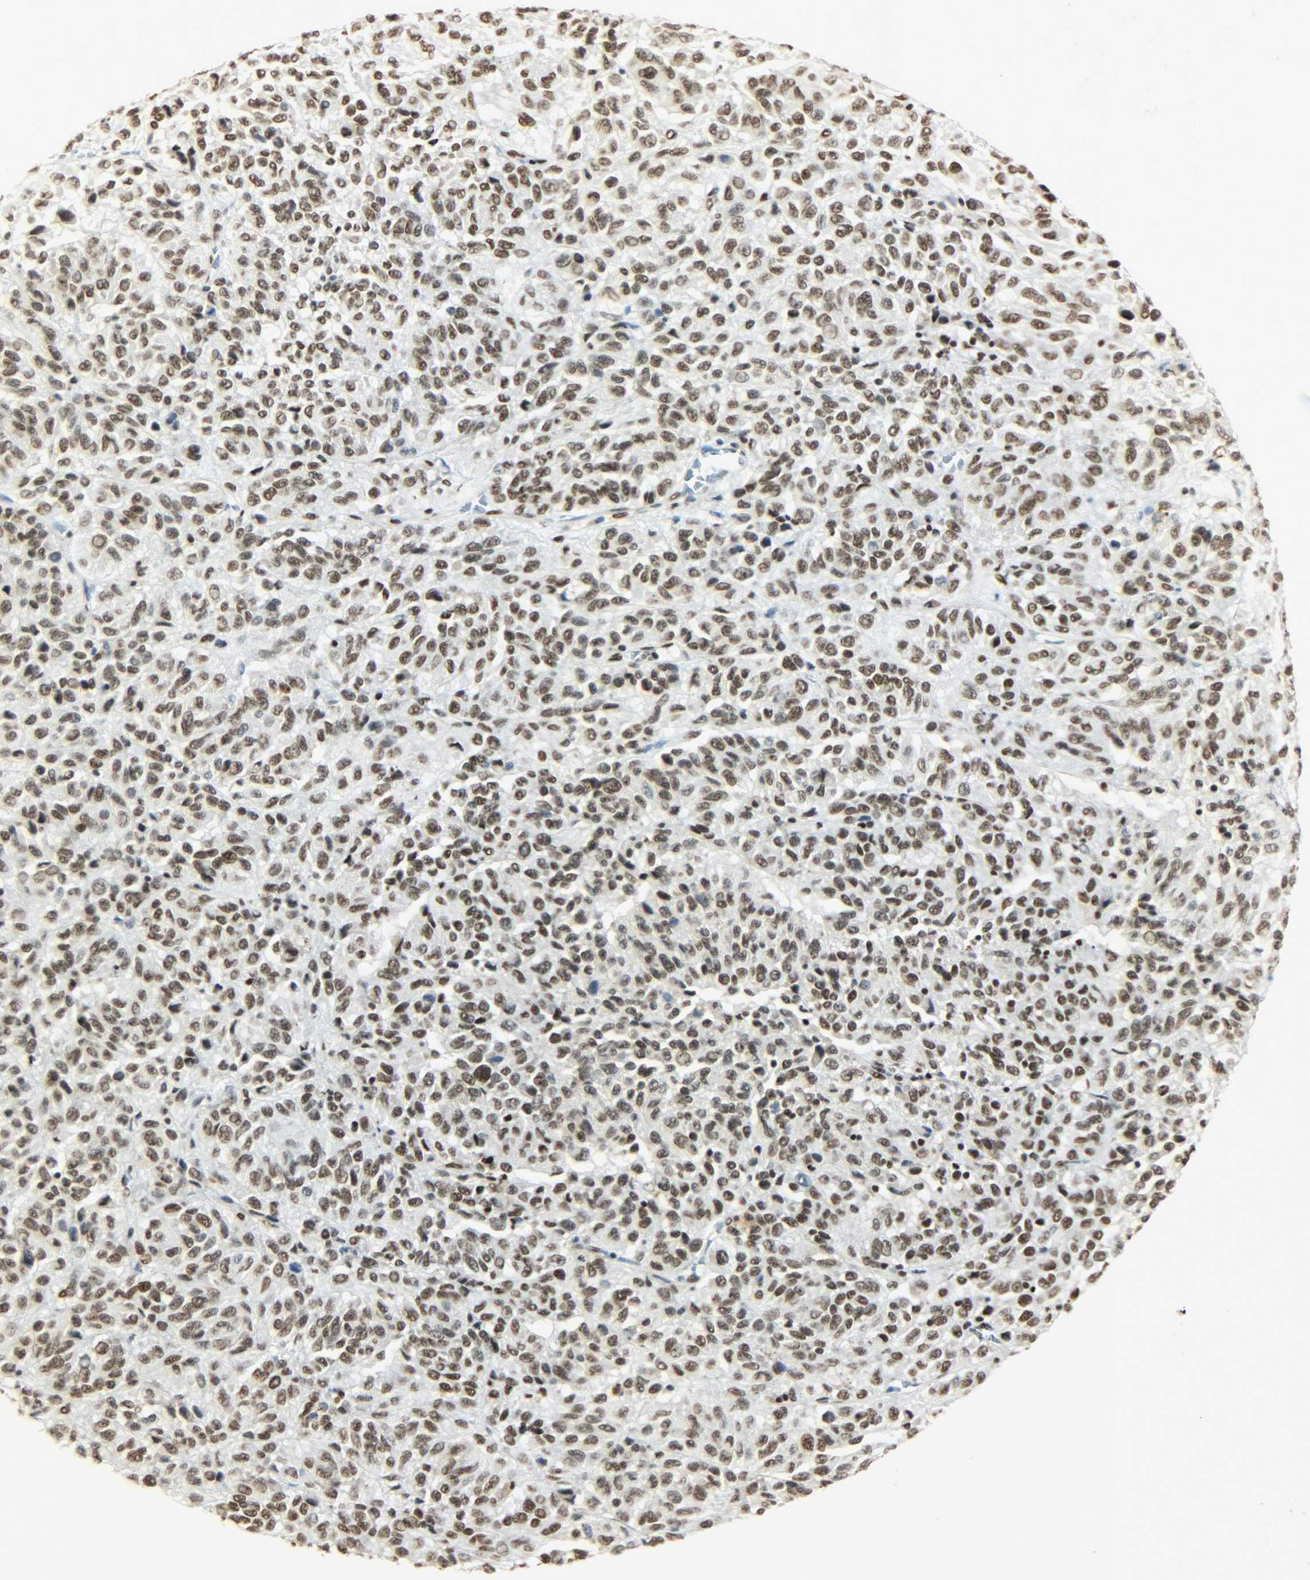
{"staining": {"intensity": "strong", "quantity": ">75%", "location": "nuclear"}, "tissue": "melanoma", "cell_type": "Tumor cells", "image_type": "cancer", "snomed": [{"axis": "morphology", "description": "Malignant melanoma, Metastatic site"}, {"axis": "topography", "description": "Lung"}], "caption": "Malignant melanoma (metastatic site) stained for a protein exhibits strong nuclear positivity in tumor cells.", "gene": "KHDRBS1", "patient": {"sex": "male", "age": 64}}